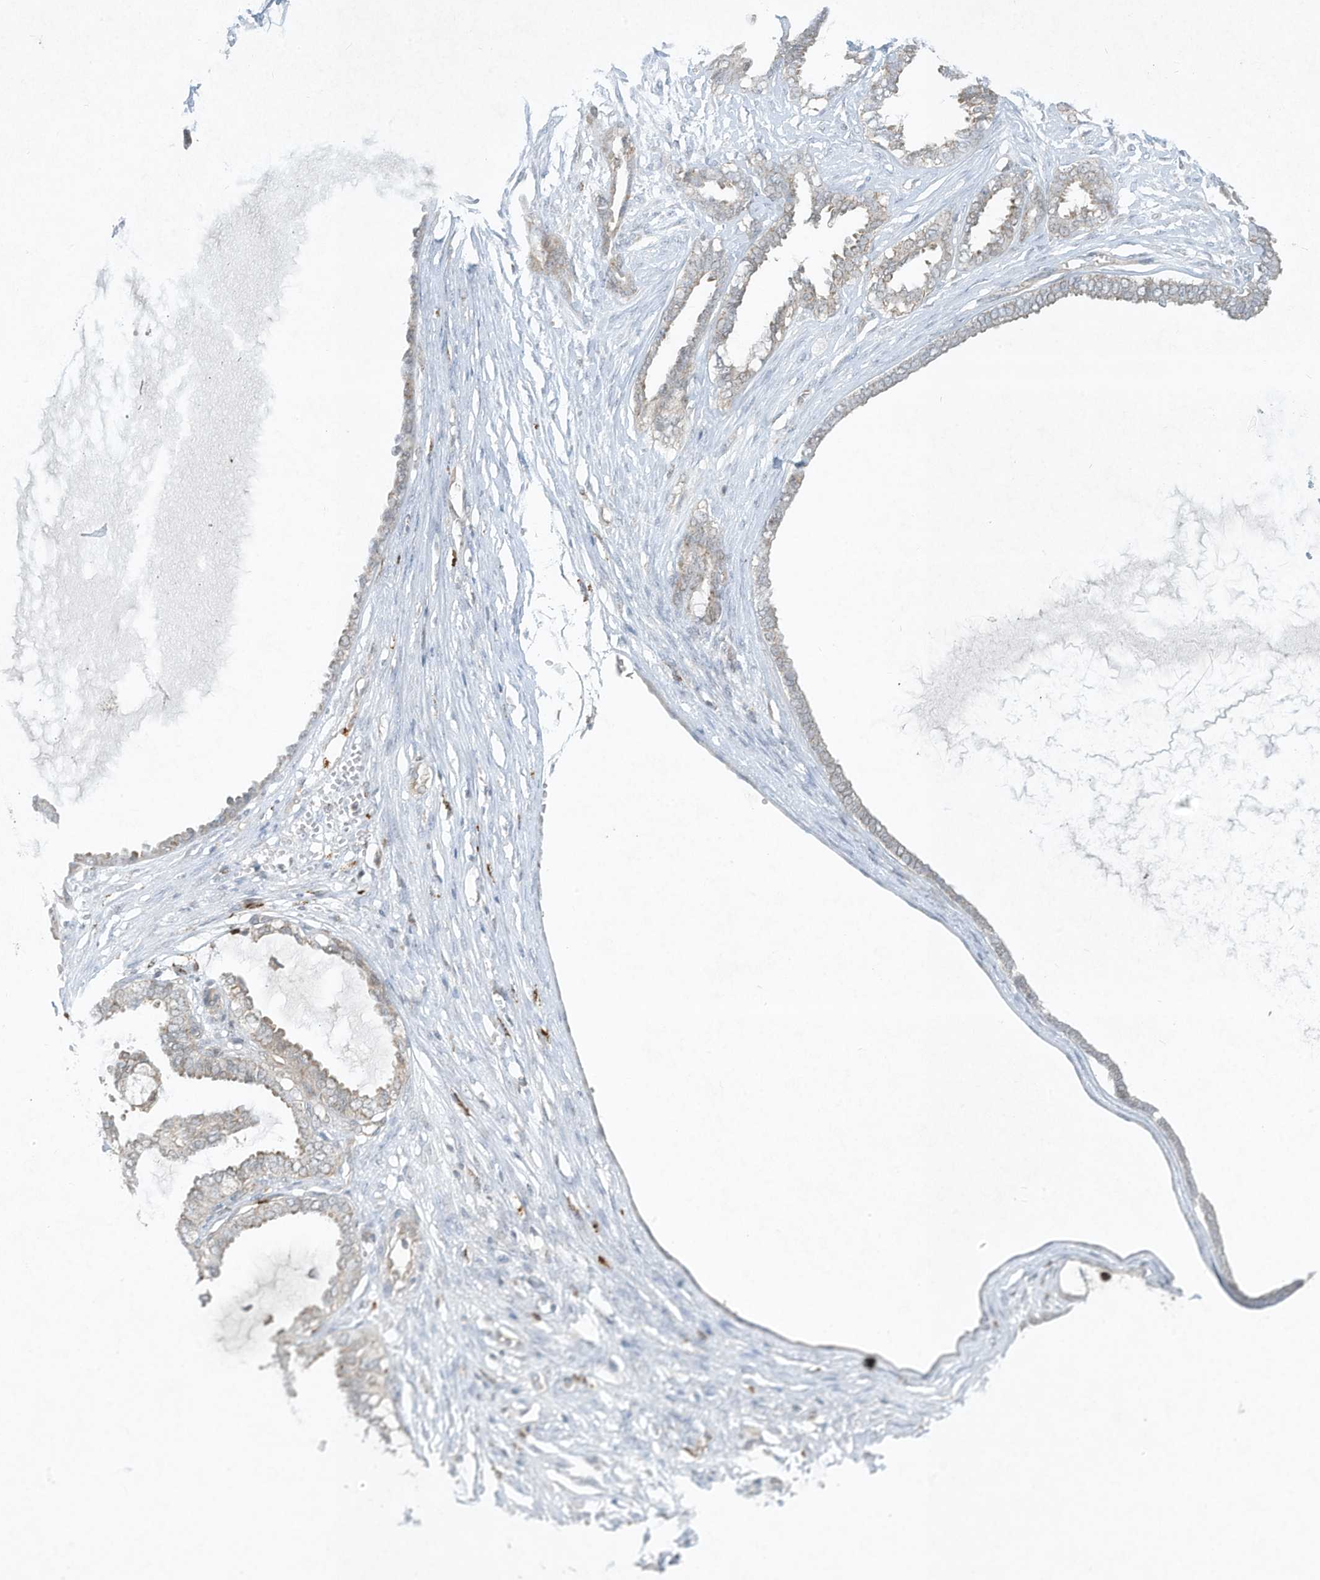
{"staining": {"intensity": "negative", "quantity": "none", "location": "none"}, "tissue": "ovarian cancer", "cell_type": "Tumor cells", "image_type": "cancer", "snomed": [{"axis": "morphology", "description": "Carcinoma, NOS"}, {"axis": "morphology", "description": "Carcinoma, endometroid"}, {"axis": "topography", "description": "Ovary"}], "caption": "Tumor cells show no significant positivity in ovarian cancer.", "gene": "CHRNA4", "patient": {"sex": "female", "age": 50}}